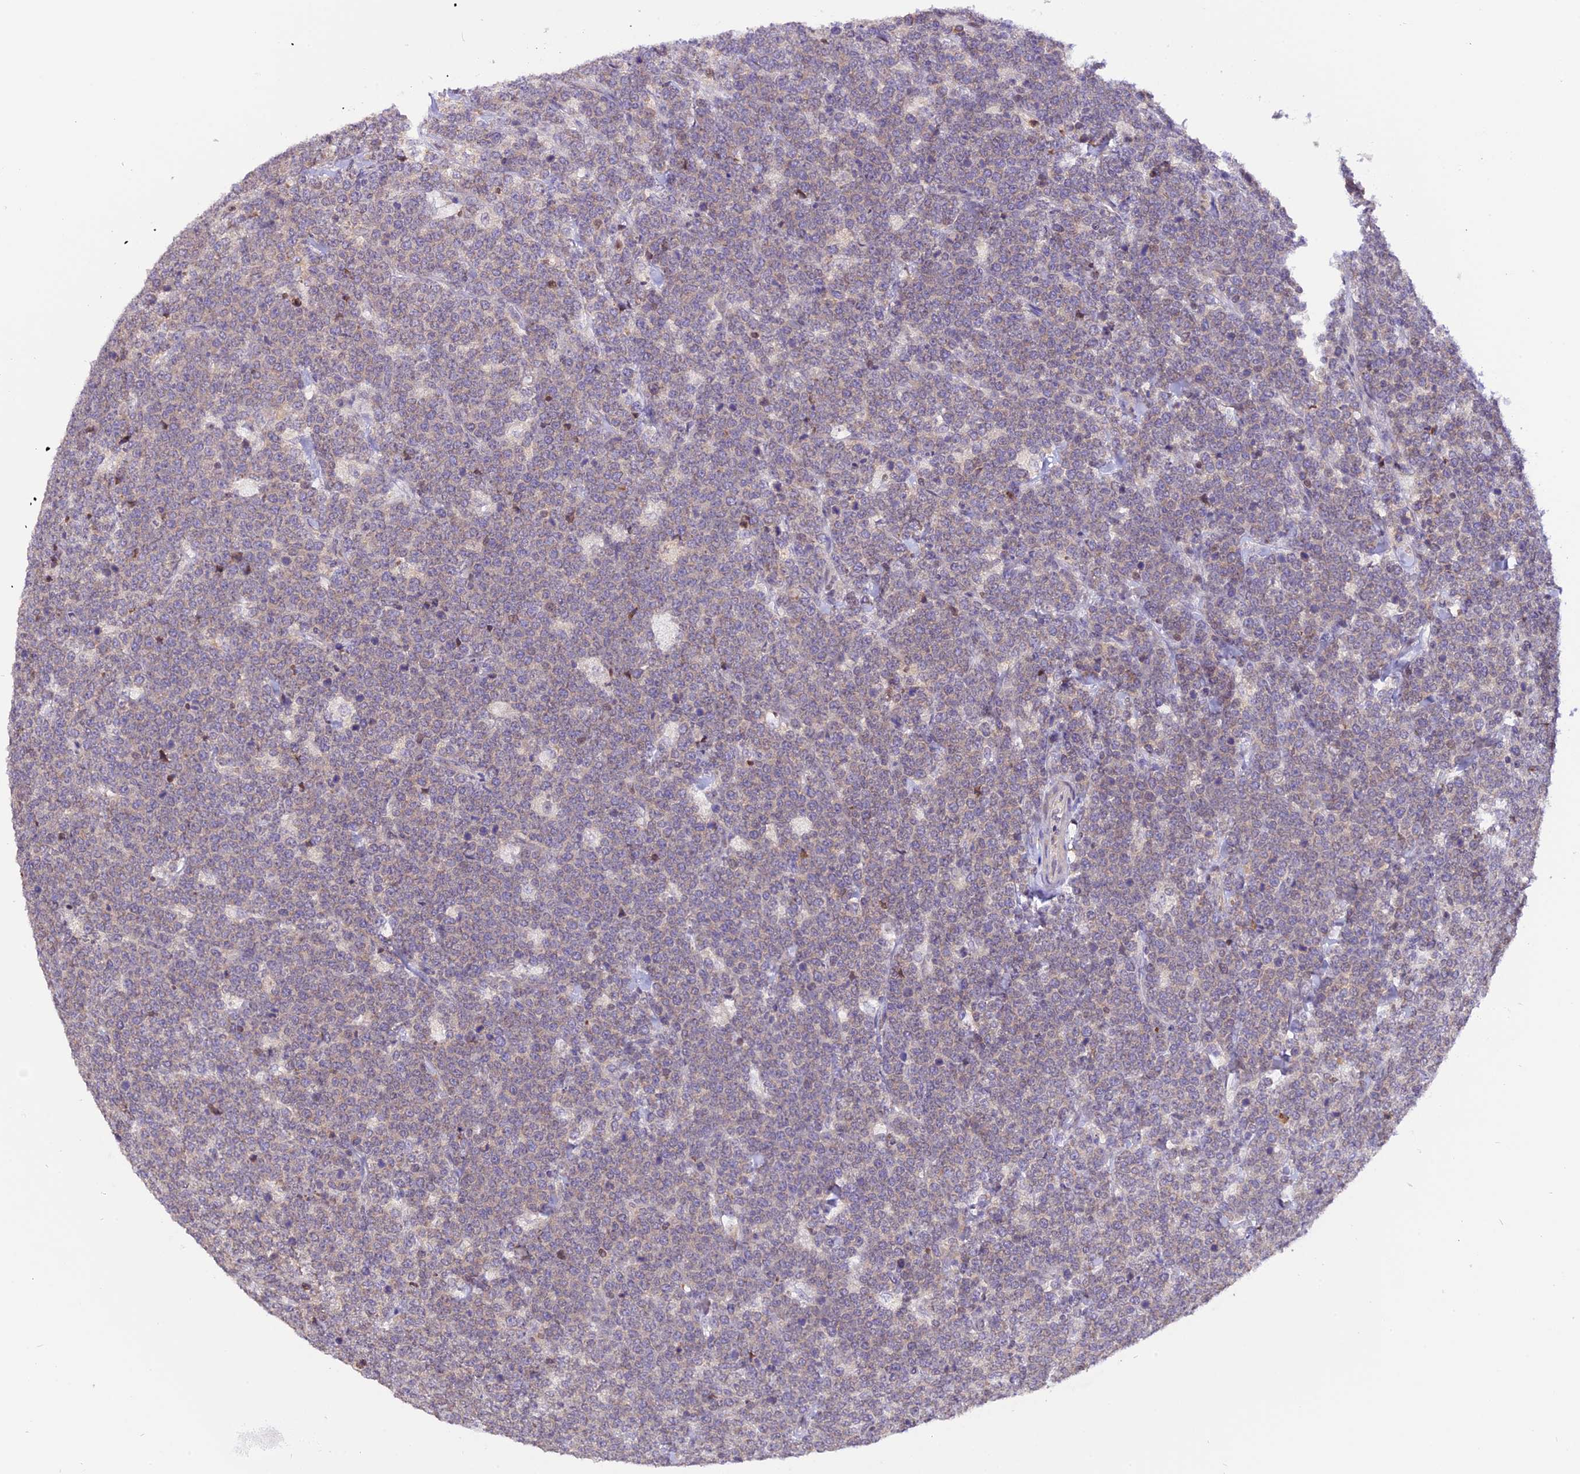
{"staining": {"intensity": "weak", "quantity": "<25%", "location": "cytoplasmic/membranous"}, "tissue": "lymphoma", "cell_type": "Tumor cells", "image_type": "cancer", "snomed": [{"axis": "morphology", "description": "Malignant lymphoma, non-Hodgkin's type, High grade"}, {"axis": "topography", "description": "Small intestine"}], "caption": "Human lymphoma stained for a protein using immunohistochemistry (IHC) exhibits no staining in tumor cells.", "gene": "HERPUD1", "patient": {"sex": "male", "age": 8}}